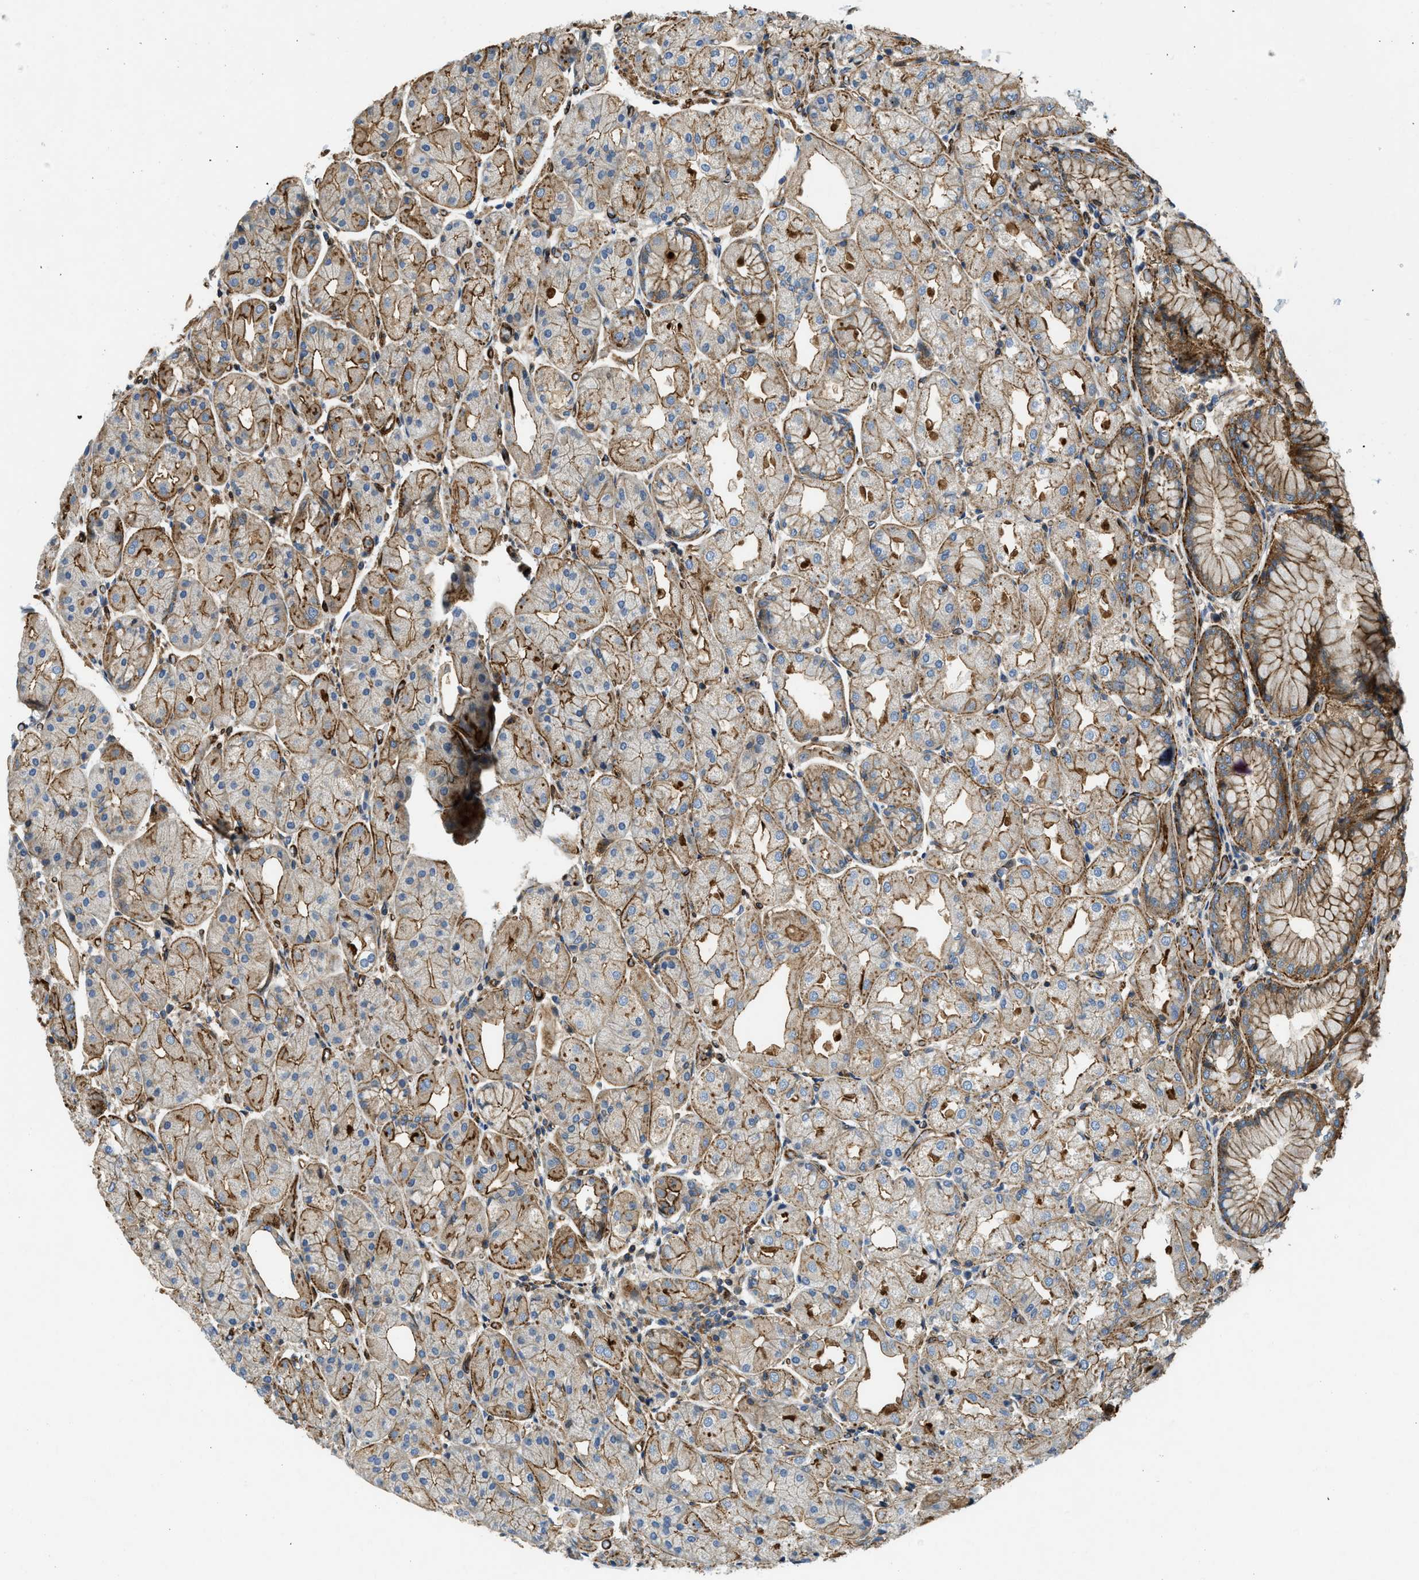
{"staining": {"intensity": "strong", "quantity": "25%-75%", "location": "cytoplasmic/membranous"}, "tissue": "stomach", "cell_type": "Glandular cells", "image_type": "normal", "snomed": [{"axis": "morphology", "description": "Normal tissue, NOS"}, {"axis": "topography", "description": "Stomach, upper"}], "caption": "Protein analysis of unremarkable stomach reveals strong cytoplasmic/membranous expression in about 25%-75% of glandular cells. (DAB IHC with brightfield microscopy, high magnification).", "gene": "NYNRIN", "patient": {"sex": "male", "age": 72}}